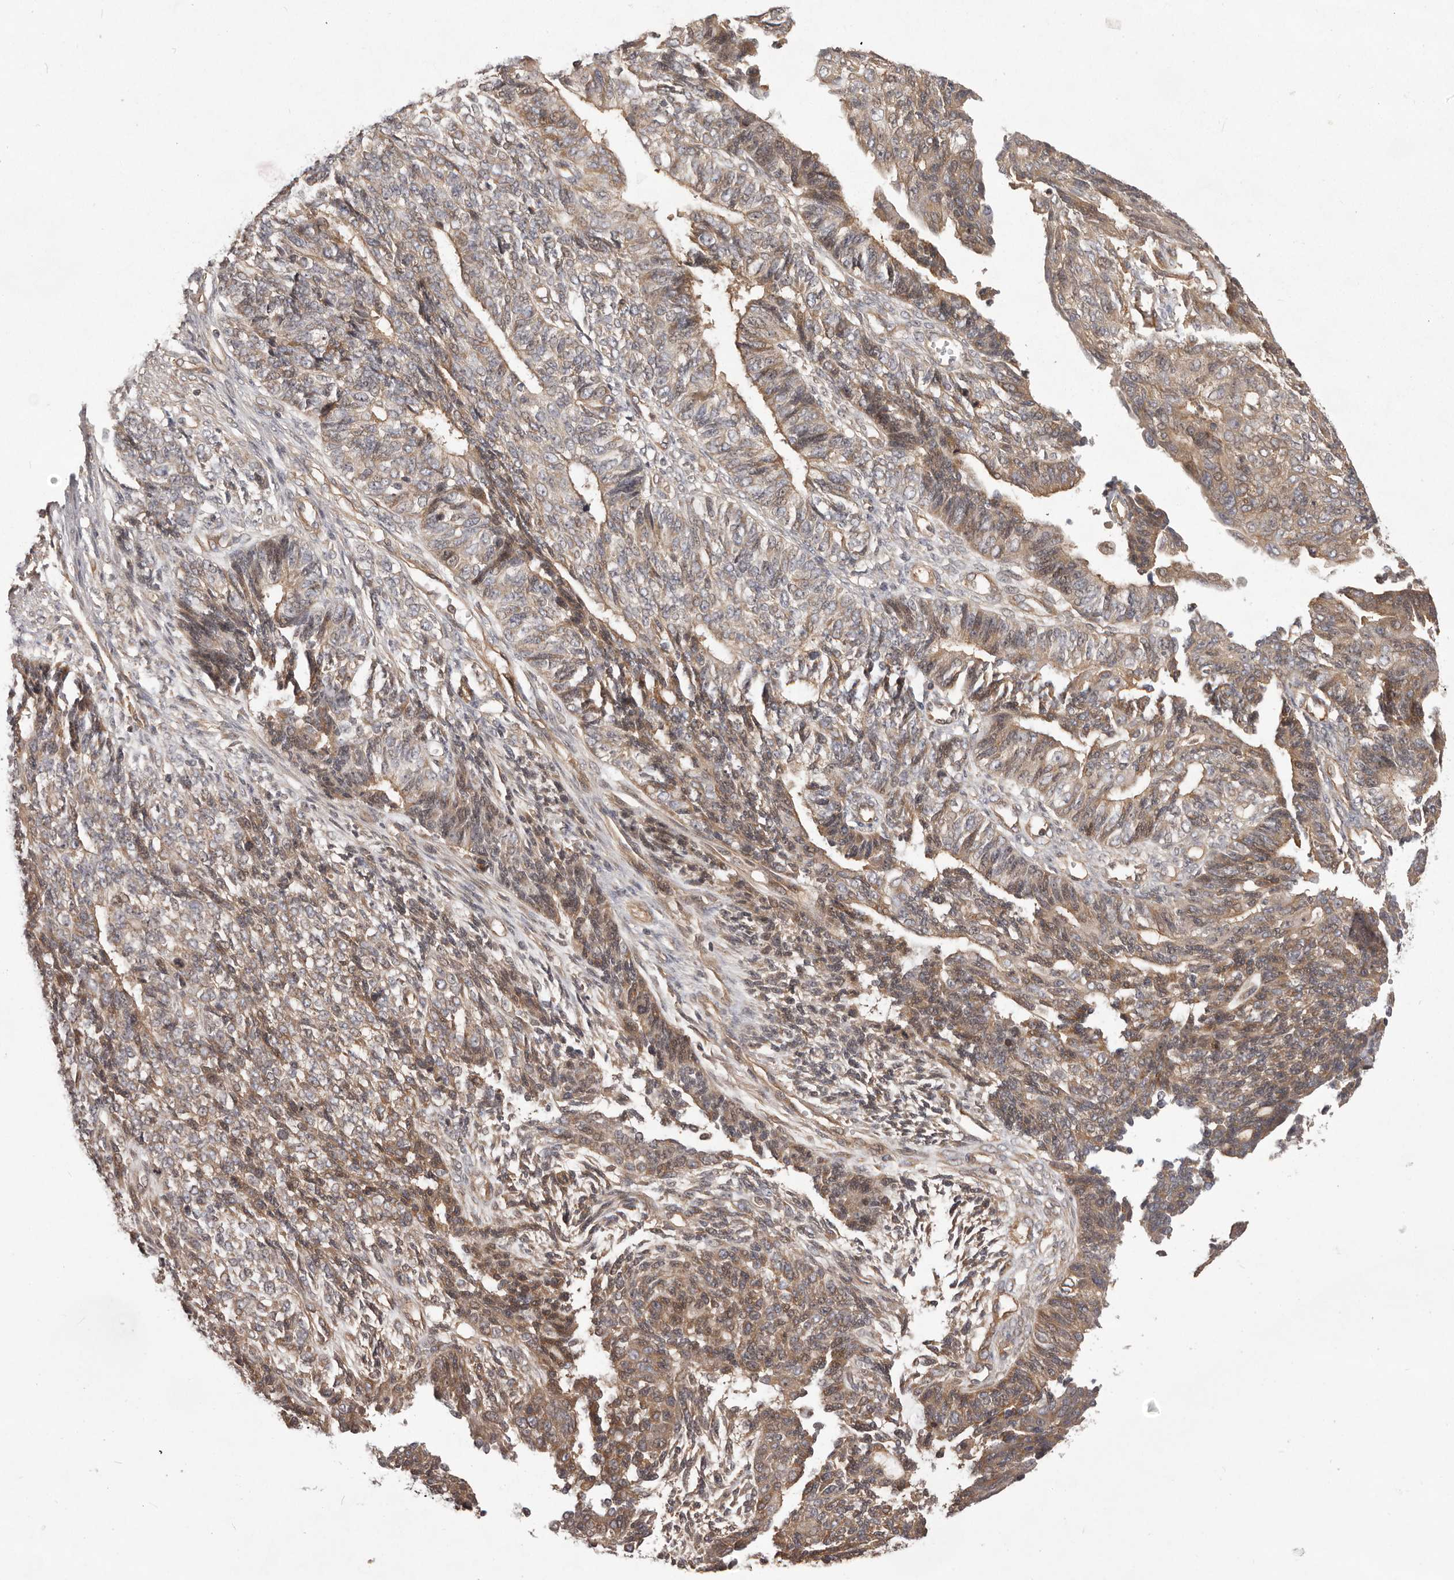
{"staining": {"intensity": "moderate", "quantity": "25%-75%", "location": "cytoplasmic/membranous"}, "tissue": "endometrial cancer", "cell_type": "Tumor cells", "image_type": "cancer", "snomed": [{"axis": "morphology", "description": "Adenocarcinoma, NOS"}, {"axis": "topography", "description": "Endometrium"}], "caption": "This micrograph displays immunohistochemistry staining of endometrial cancer (adenocarcinoma), with medium moderate cytoplasmic/membranous expression in about 25%-75% of tumor cells.", "gene": "NFKBIA", "patient": {"sex": "female", "age": 32}}